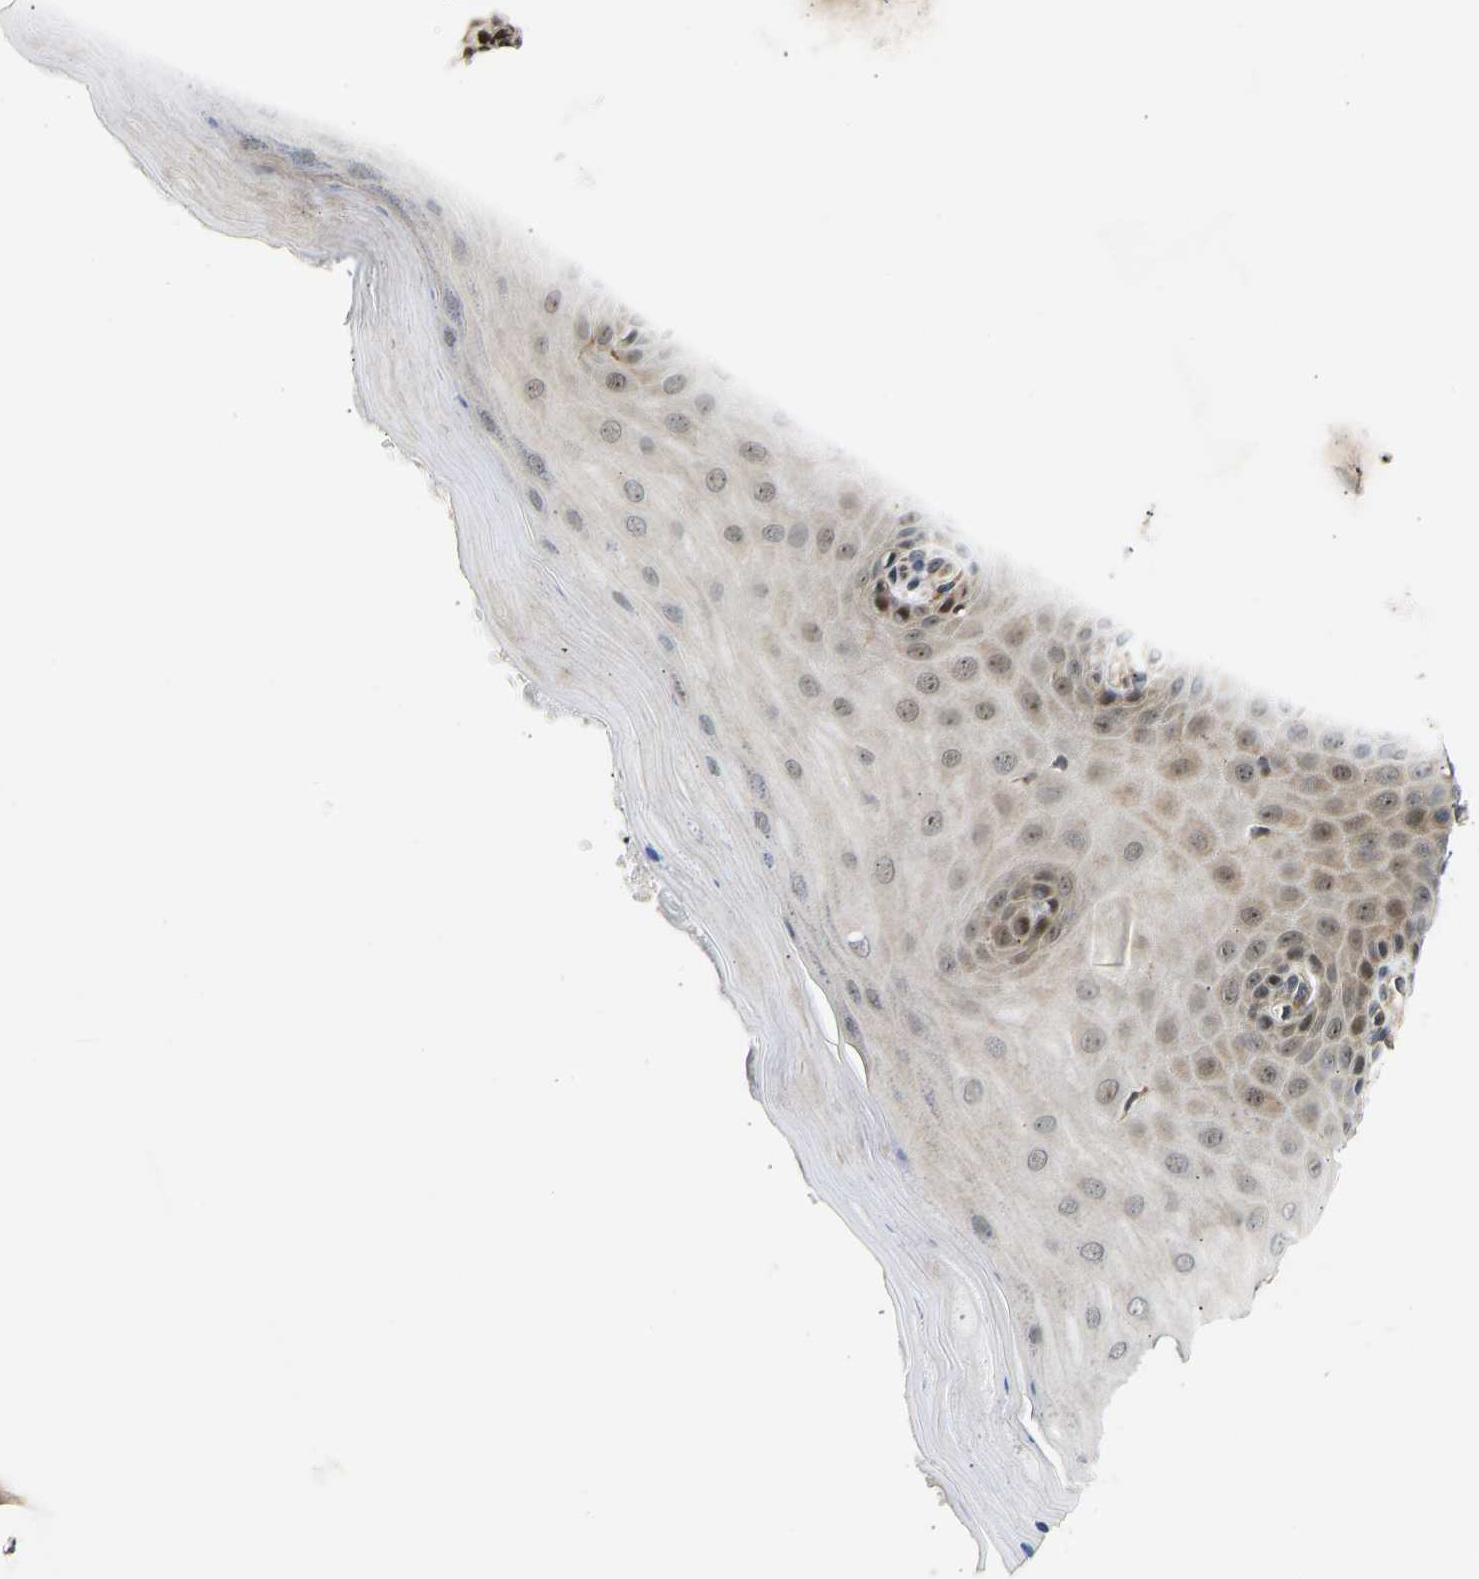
{"staining": {"intensity": "moderate", "quantity": ">75%", "location": "cytoplasmic/membranous,nuclear"}, "tissue": "cervix", "cell_type": "Glandular cells", "image_type": "normal", "snomed": [{"axis": "morphology", "description": "Normal tissue, NOS"}, {"axis": "topography", "description": "Cervix"}], "caption": "Immunohistochemistry photomicrograph of benign human cervix stained for a protein (brown), which demonstrates medium levels of moderate cytoplasmic/membranous,nuclear expression in approximately >75% of glandular cells.", "gene": "BAG1", "patient": {"sex": "female", "age": 55}}